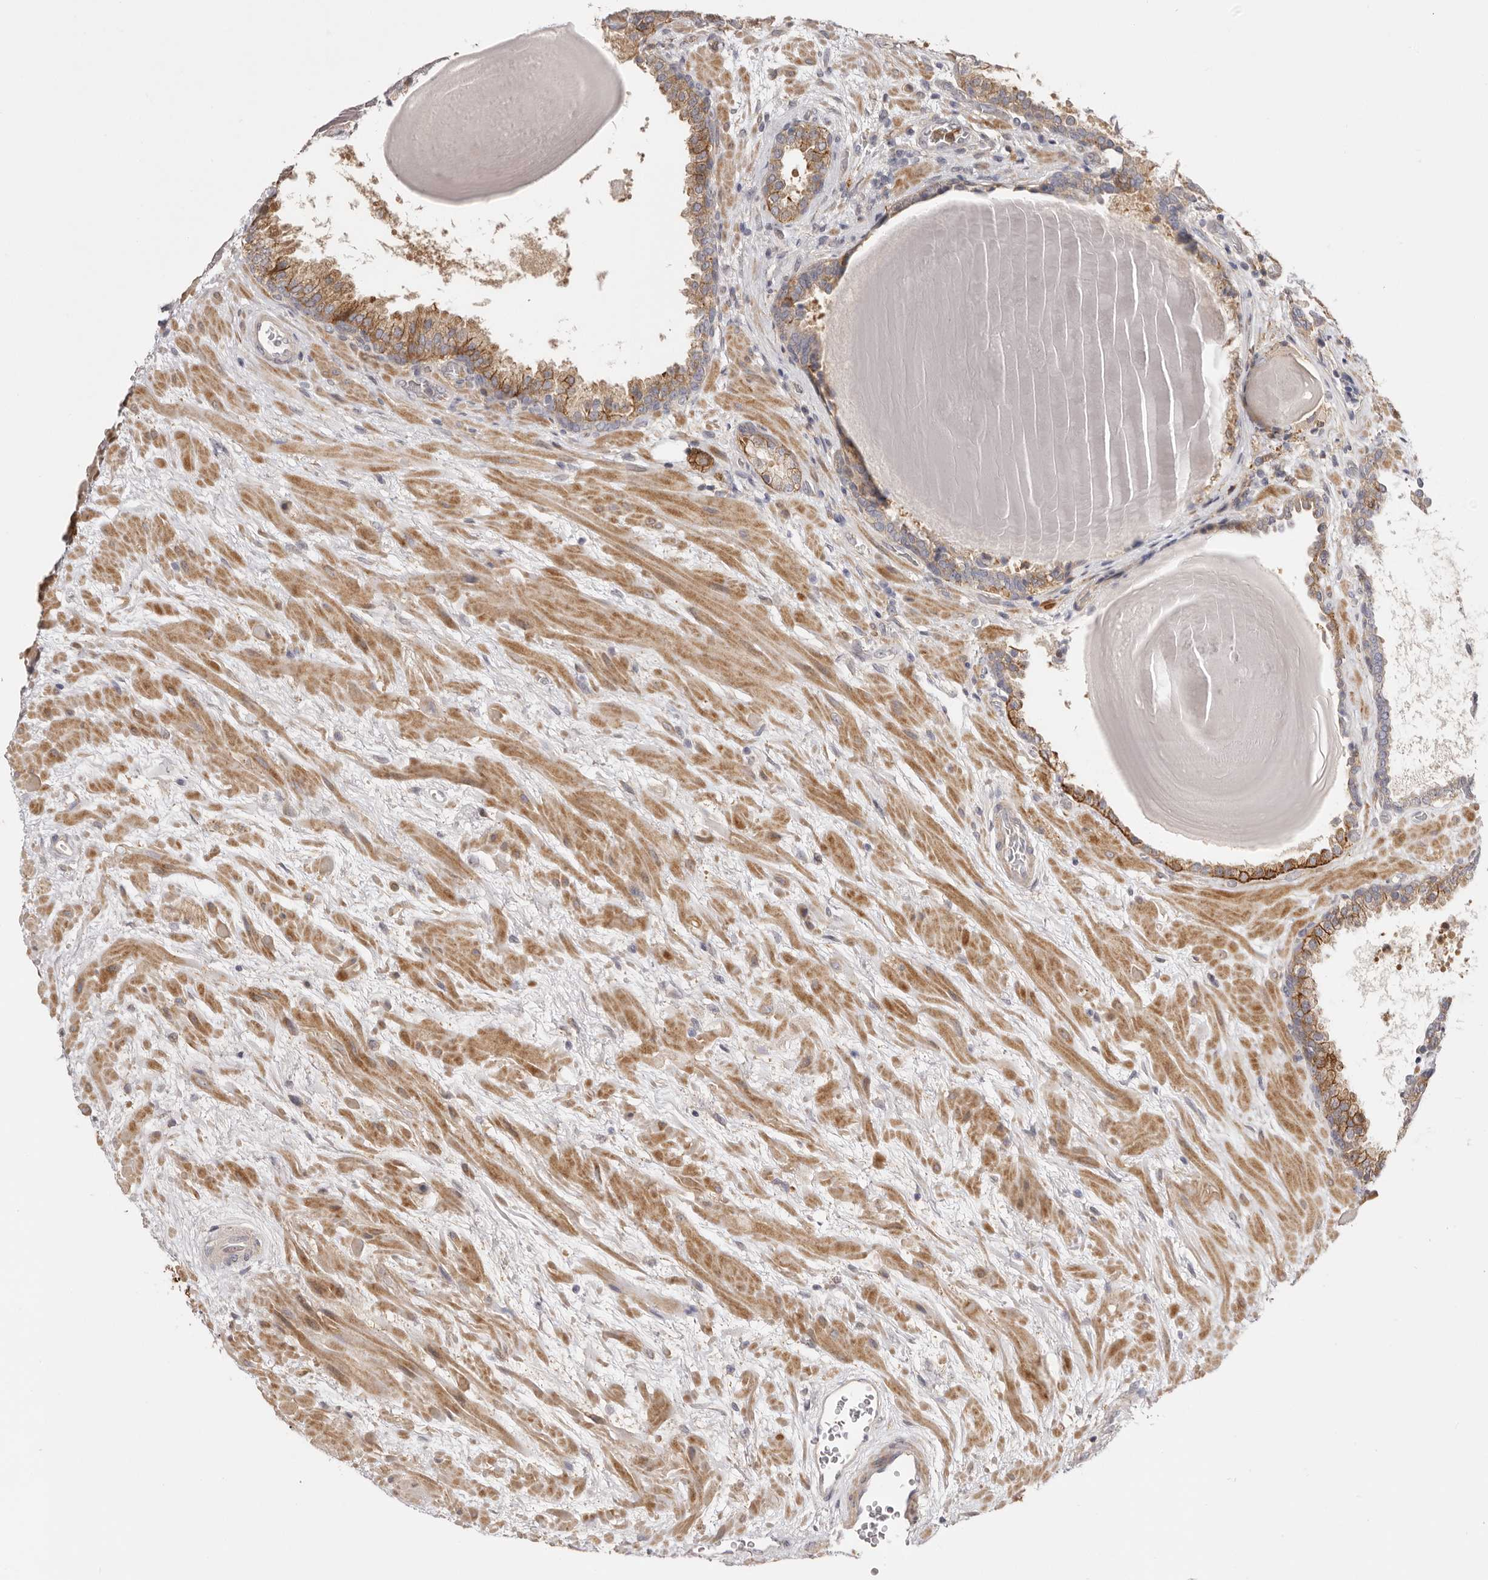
{"staining": {"intensity": "moderate", "quantity": "25%-75%", "location": "cytoplasmic/membranous"}, "tissue": "prostate", "cell_type": "Glandular cells", "image_type": "normal", "snomed": [{"axis": "morphology", "description": "Normal tissue, NOS"}, {"axis": "topography", "description": "Prostate"}], "caption": "An immunohistochemistry (IHC) micrograph of benign tissue is shown. Protein staining in brown shows moderate cytoplasmic/membranous positivity in prostate within glandular cells. The protein of interest is stained brown, and the nuclei are stained in blue (DAB IHC with brightfield microscopy, high magnification).", "gene": "MSRB2", "patient": {"sex": "male", "age": 48}}